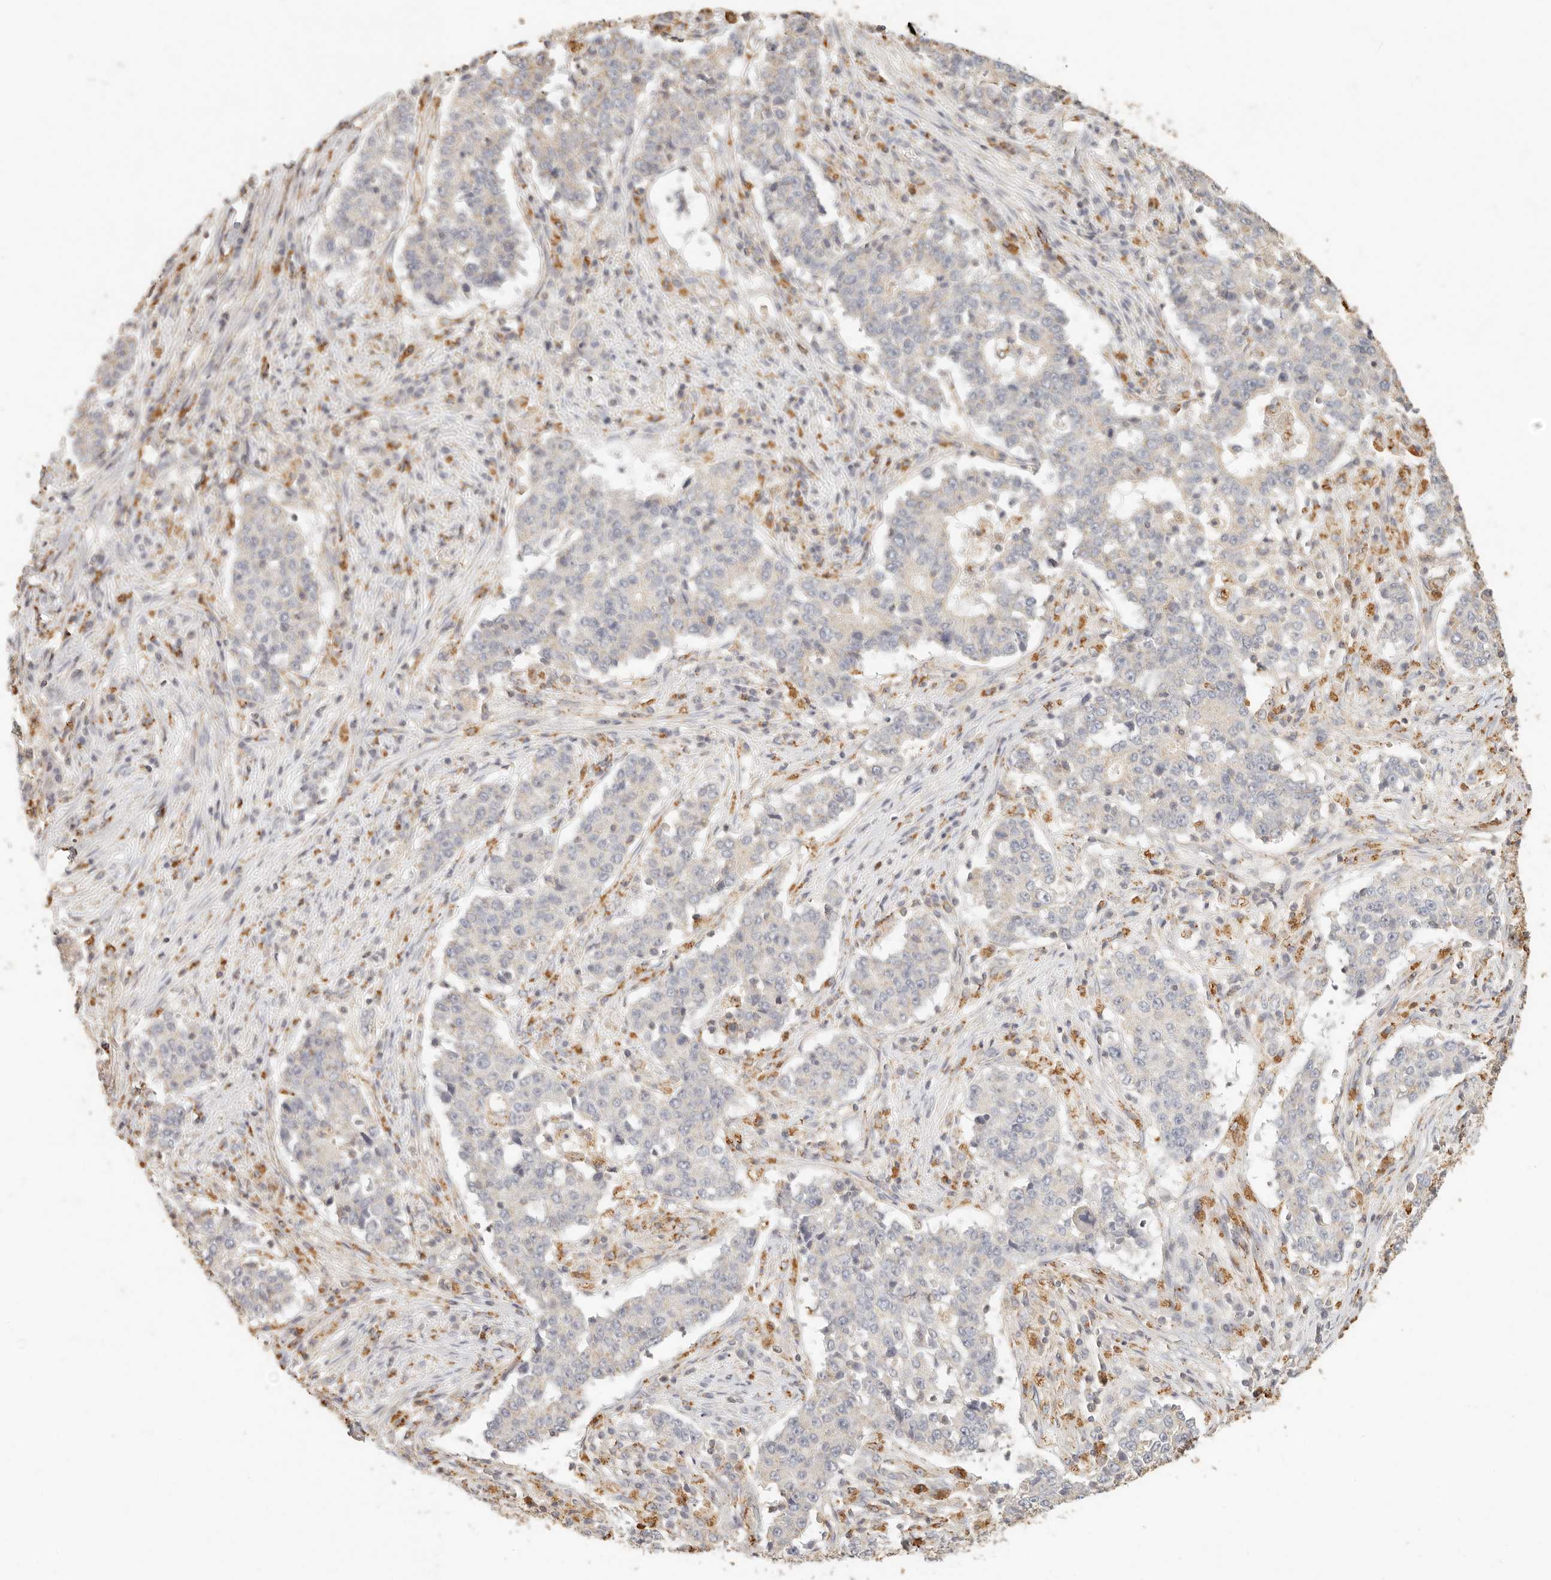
{"staining": {"intensity": "negative", "quantity": "none", "location": "none"}, "tissue": "stomach cancer", "cell_type": "Tumor cells", "image_type": "cancer", "snomed": [{"axis": "morphology", "description": "Adenocarcinoma, NOS"}, {"axis": "topography", "description": "Stomach"}], "caption": "This histopathology image is of adenocarcinoma (stomach) stained with immunohistochemistry to label a protein in brown with the nuclei are counter-stained blue. There is no expression in tumor cells.", "gene": "CNMD", "patient": {"sex": "male", "age": 59}}